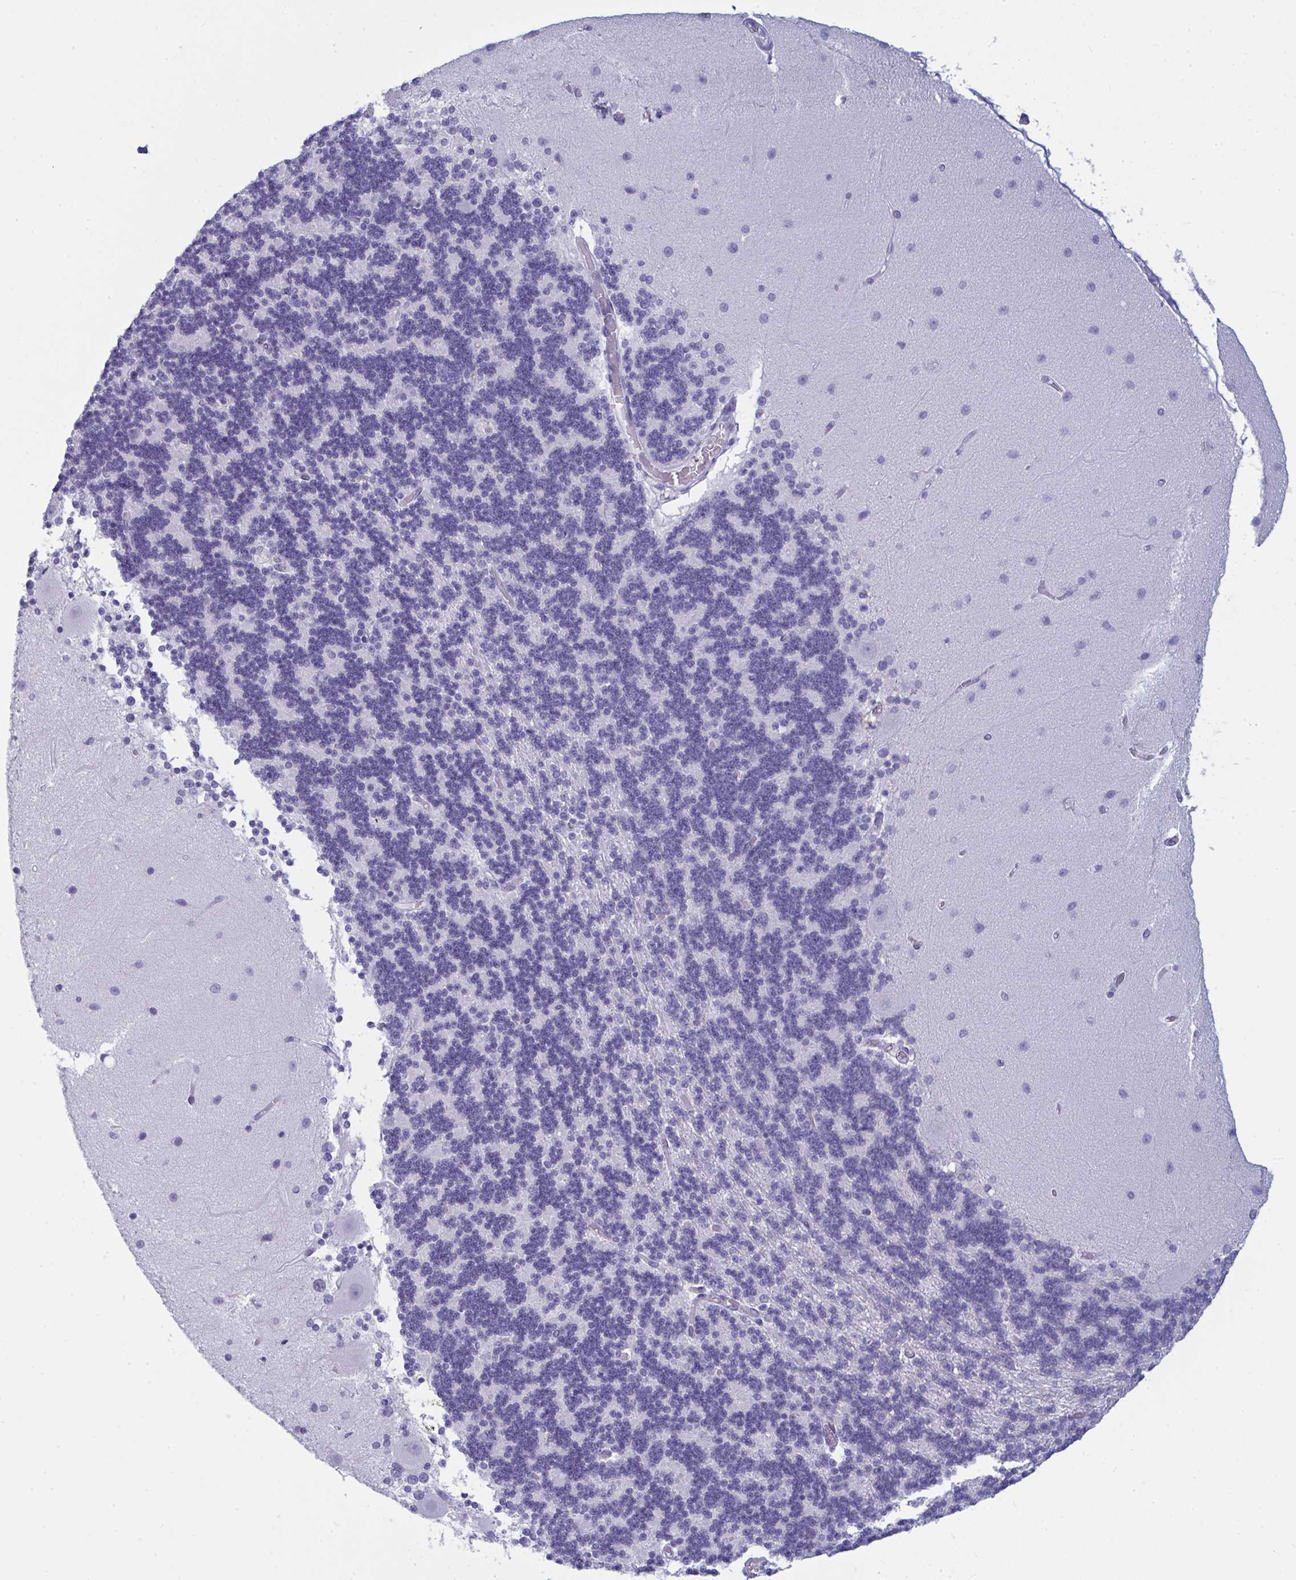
{"staining": {"intensity": "negative", "quantity": "none", "location": "none"}, "tissue": "cerebellum", "cell_type": "Cells in granular layer", "image_type": "normal", "snomed": [{"axis": "morphology", "description": "Normal tissue, NOS"}, {"axis": "topography", "description": "Cerebellum"}], "caption": "Human cerebellum stained for a protein using immunohistochemistry (IHC) demonstrates no expression in cells in granular layer.", "gene": "PRDM9", "patient": {"sex": "female", "age": 54}}